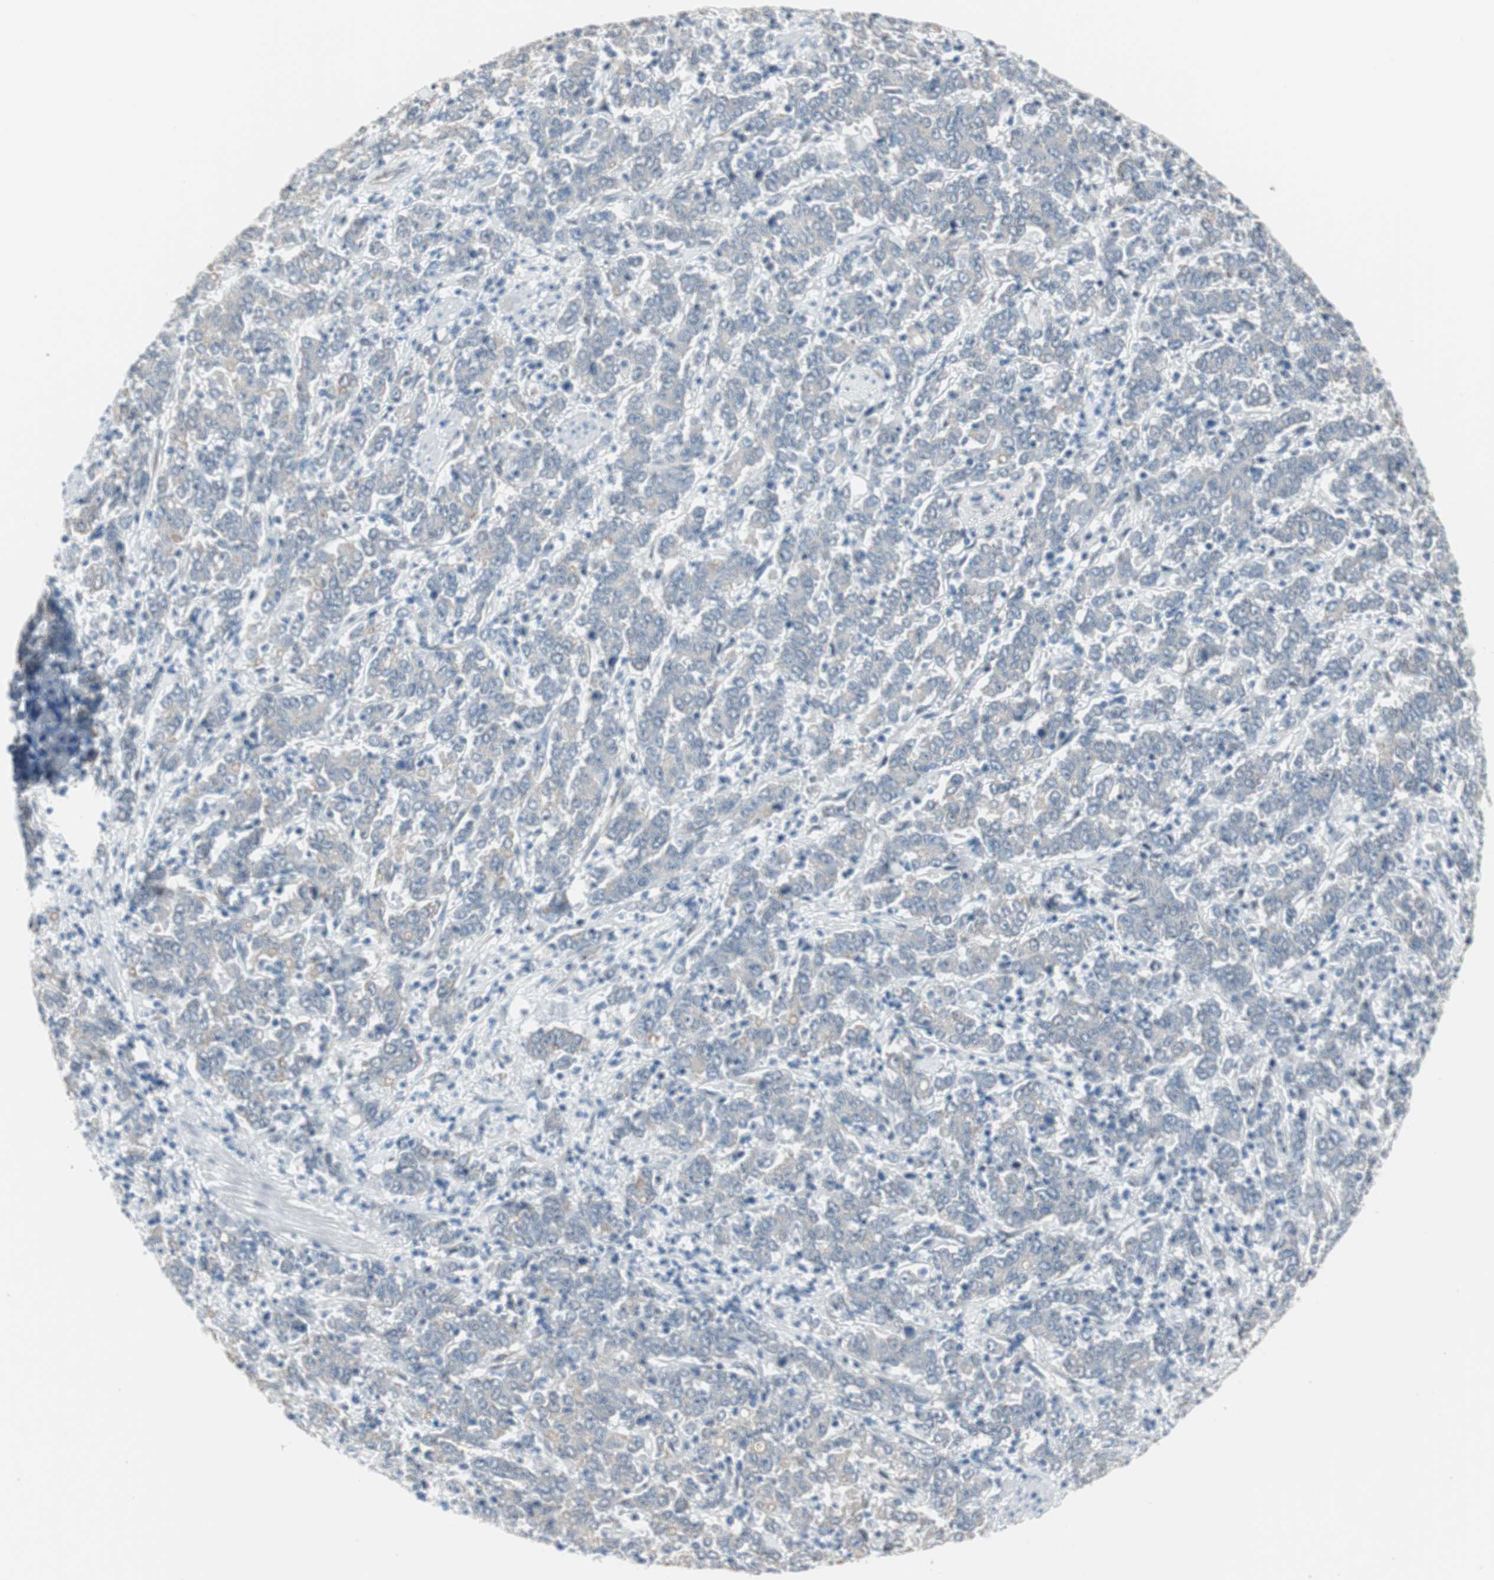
{"staining": {"intensity": "weak", "quantity": "<25%", "location": "cytoplasmic/membranous"}, "tissue": "stomach cancer", "cell_type": "Tumor cells", "image_type": "cancer", "snomed": [{"axis": "morphology", "description": "Adenocarcinoma, NOS"}, {"axis": "topography", "description": "Stomach, lower"}], "caption": "Immunohistochemistry (IHC) photomicrograph of neoplastic tissue: human stomach cancer (adenocarcinoma) stained with DAB (3,3'-diaminobenzidine) exhibits no significant protein positivity in tumor cells. (IHC, brightfield microscopy, high magnification).", "gene": "PML", "patient": {"sex": "female", "age": 71}}